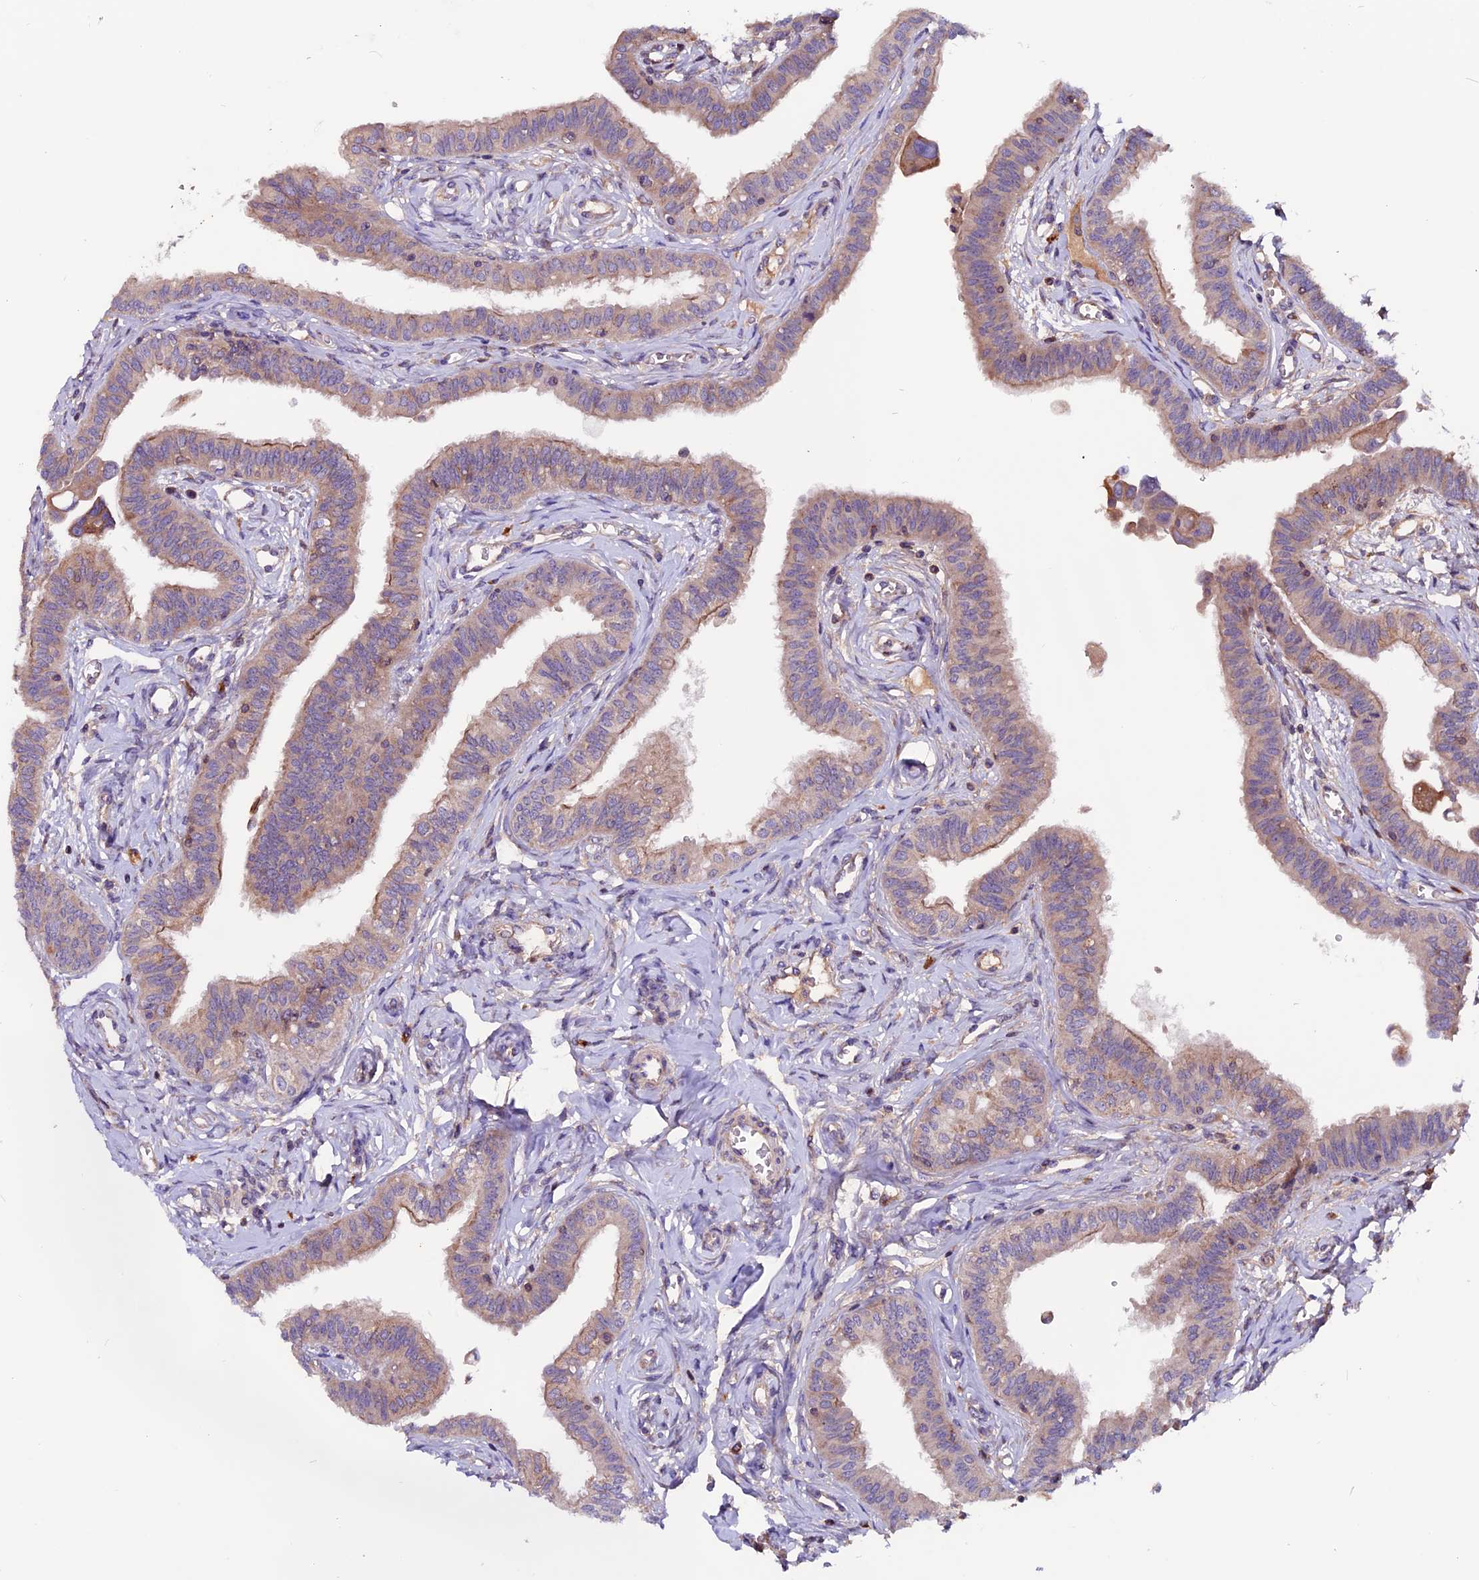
{"staining": {"intensity": "moderate", "quantity": "25%-75%", "location": "cytoplasmic/membranous"}, "tissue": "fallopian tube", "cell_type": "Glandular cells", "image_type": "normal", "snomed": [{"axis": "morphology", "description": "Normal tissue, NOS"}, {"axis": "morphology", "description": "Carcinoma, NOS"}, {"axis": "topography", "description": "Fallopian tube"}, {"axis": "topography", "description": "Ovary"}], "caption": "High-power microscopy captured an immunohistochemistry (IHC) histopathology image of unremarkable fallopian tube, revealing moderate cytoplasmic/membranous staining in approximately 25%-75% of glandular cells. The staining was performed using DAB (3,3'-diaminobenzidine), with brown indicating positive protein expression. Nuclei are stained blue with hematoxylin.", "gene": "ZNF598", "patient": {"sex": "female", "age": 59}}